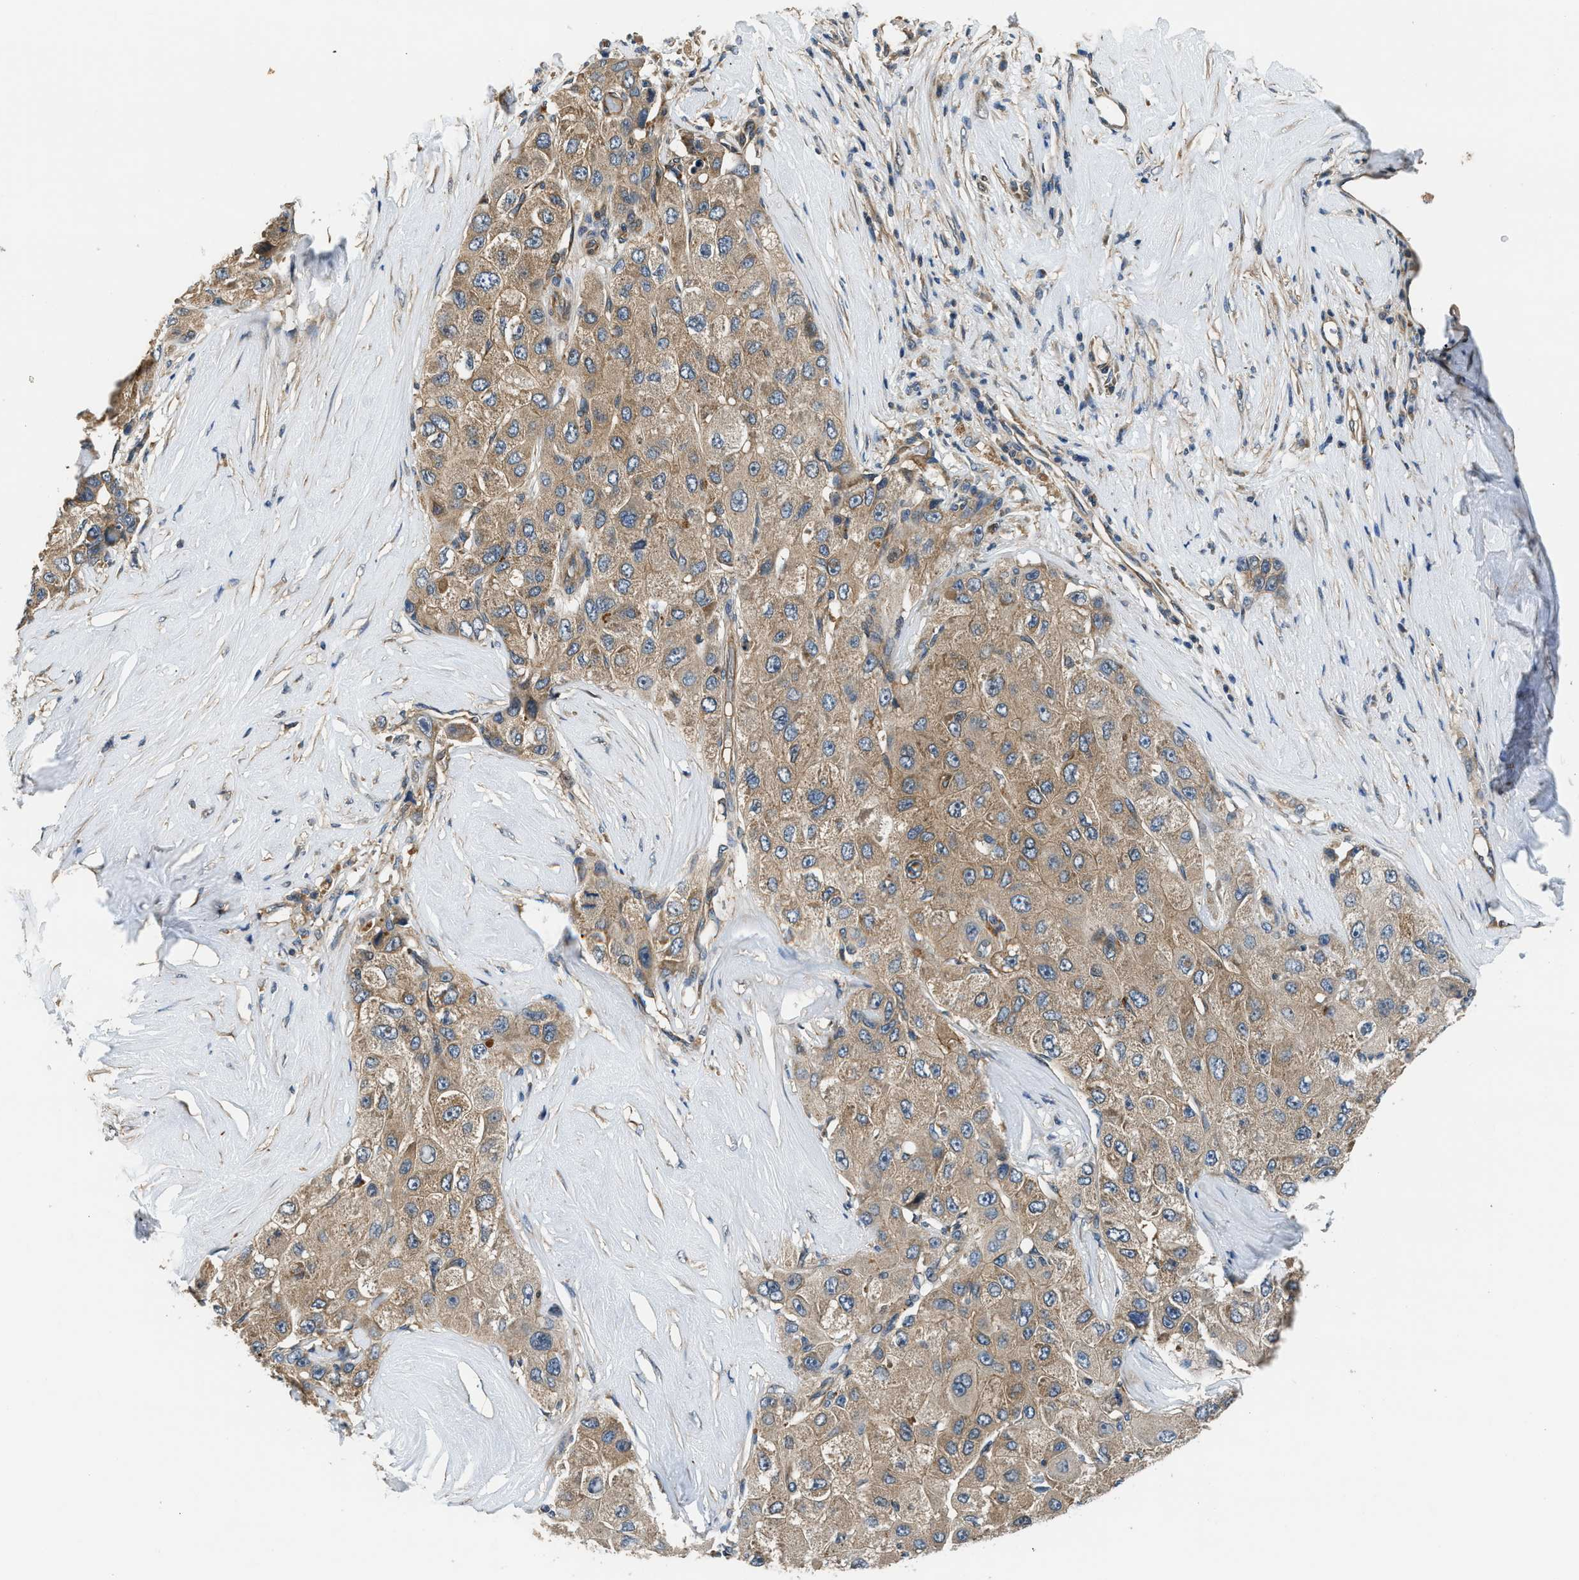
{"staining": {"intensity": "moderate", "quantity": ">75%", "location": "cytoplasmic/membranous"}, "tissue": "liver cancer", "cell_type": "Tumor cells", "image_type": "cancer", "snomed": [{"axis": "morphology", "description": "Carcinoma, Hepatocellular, NOS"}, {"axis": "topography", "description": "Liver"}], "caption": "An immunohistochemistry (IHC) histopathology image of tumor tissue is shown. Protein staining in brown shows moderate cytoplasmic/membranous positivity in hepatocellular carcinoma (liver) within tumor cells.", "gene": "IL3RA", "patient": {"sex": "male", "age": 80}}